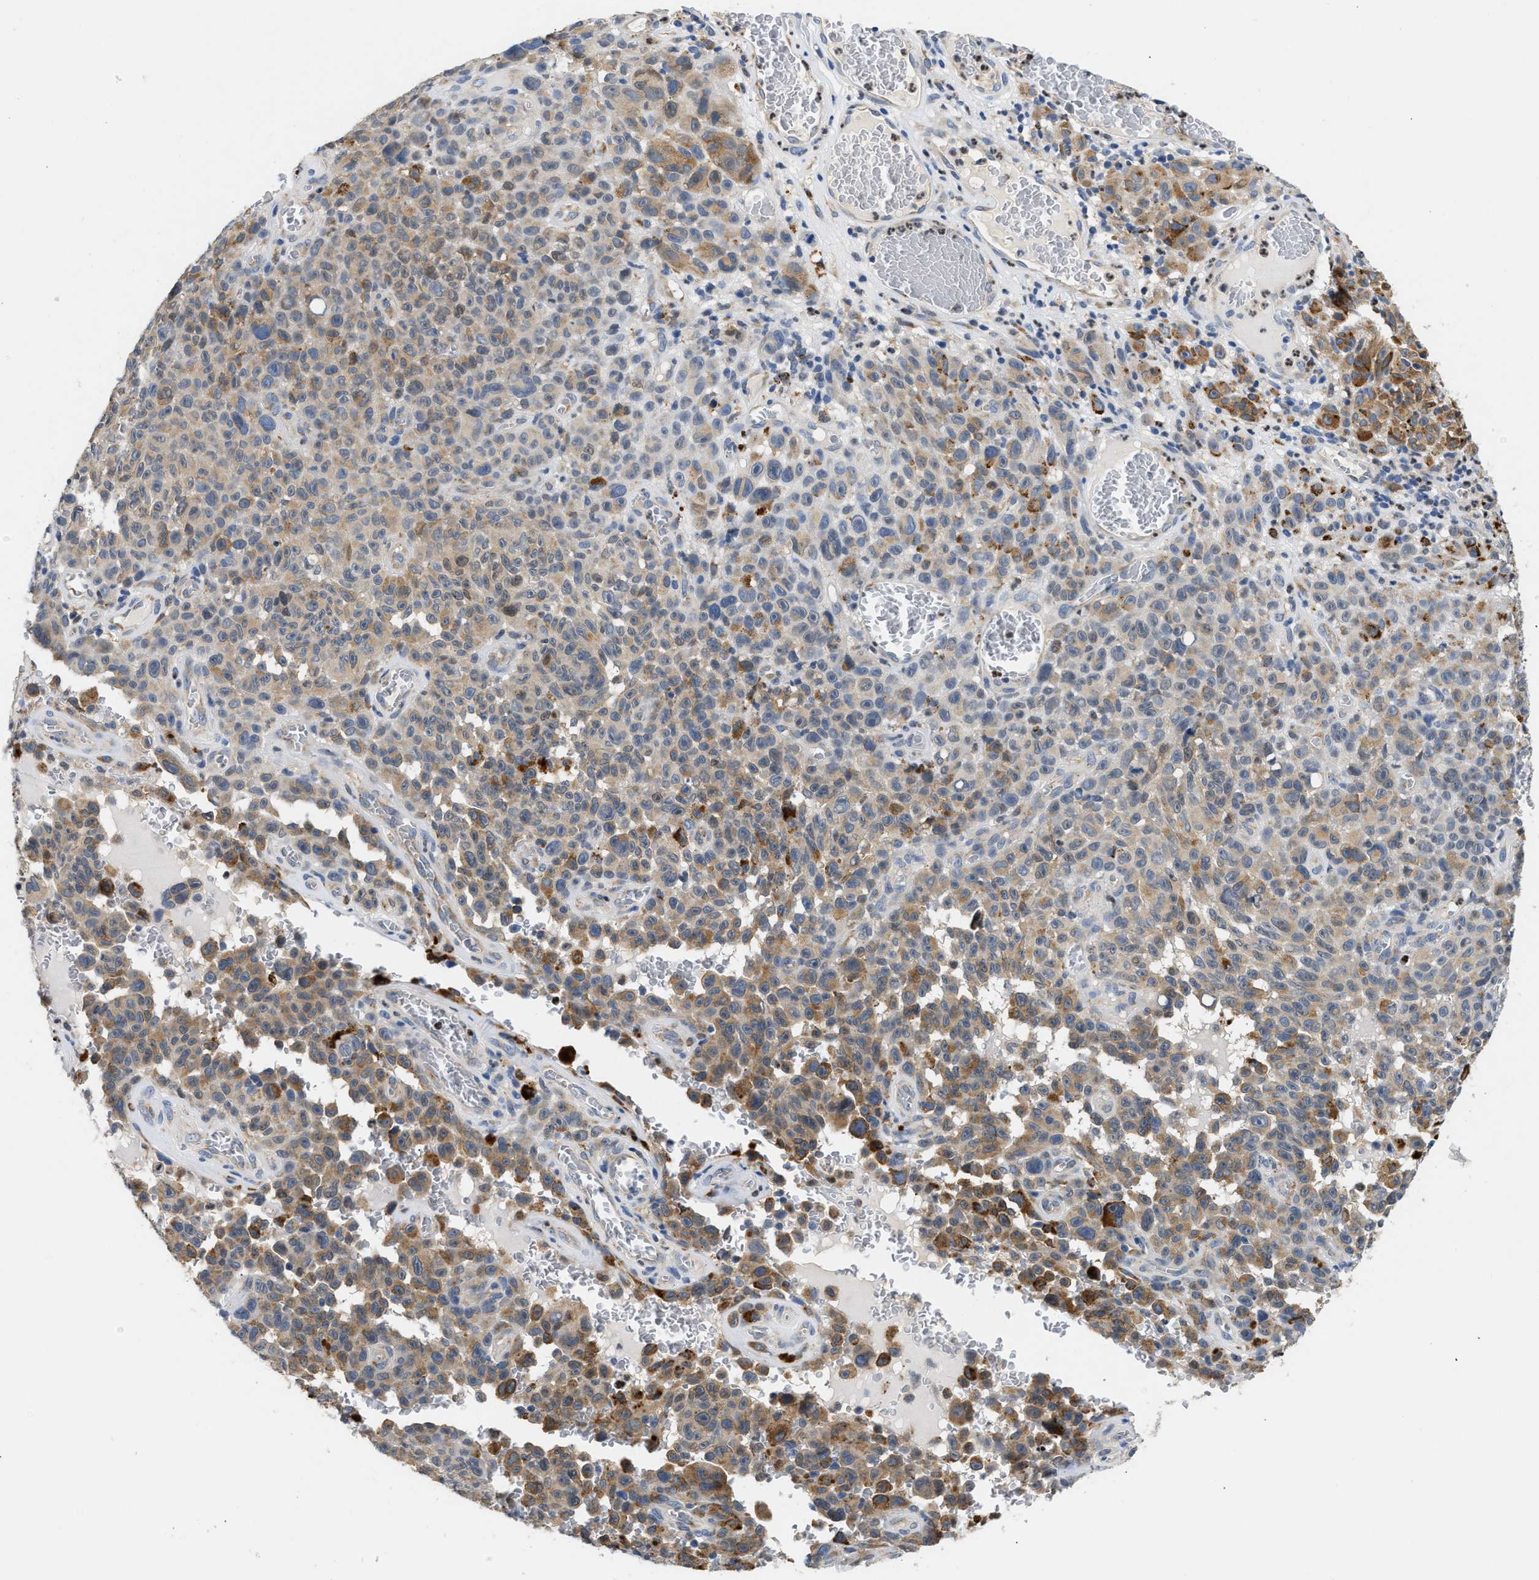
{"staining": {"intensity": "moderate", "quantity": "25%-75%", "location": "cytoplasmic/membranous"}, "tissue": "melanoma", "cell_type": "Tumor cells", "image_type": "cancer", "snomed": [{"axis": "morphology", "description": "Malignant melanoma, NOS"}, {"axis": "topography", "description": "Skin"}], "caption": "This image shows malignant melanoma stained with immunohistochemistry (IHC) to label a protein in brown. The cytoplasmic/membranous of tumor cells show moderate positivity for the protein. Nuclei are counter-stained blue.", "gene": "PPM1L", "patient": {"sex": "female", "age": 82}}